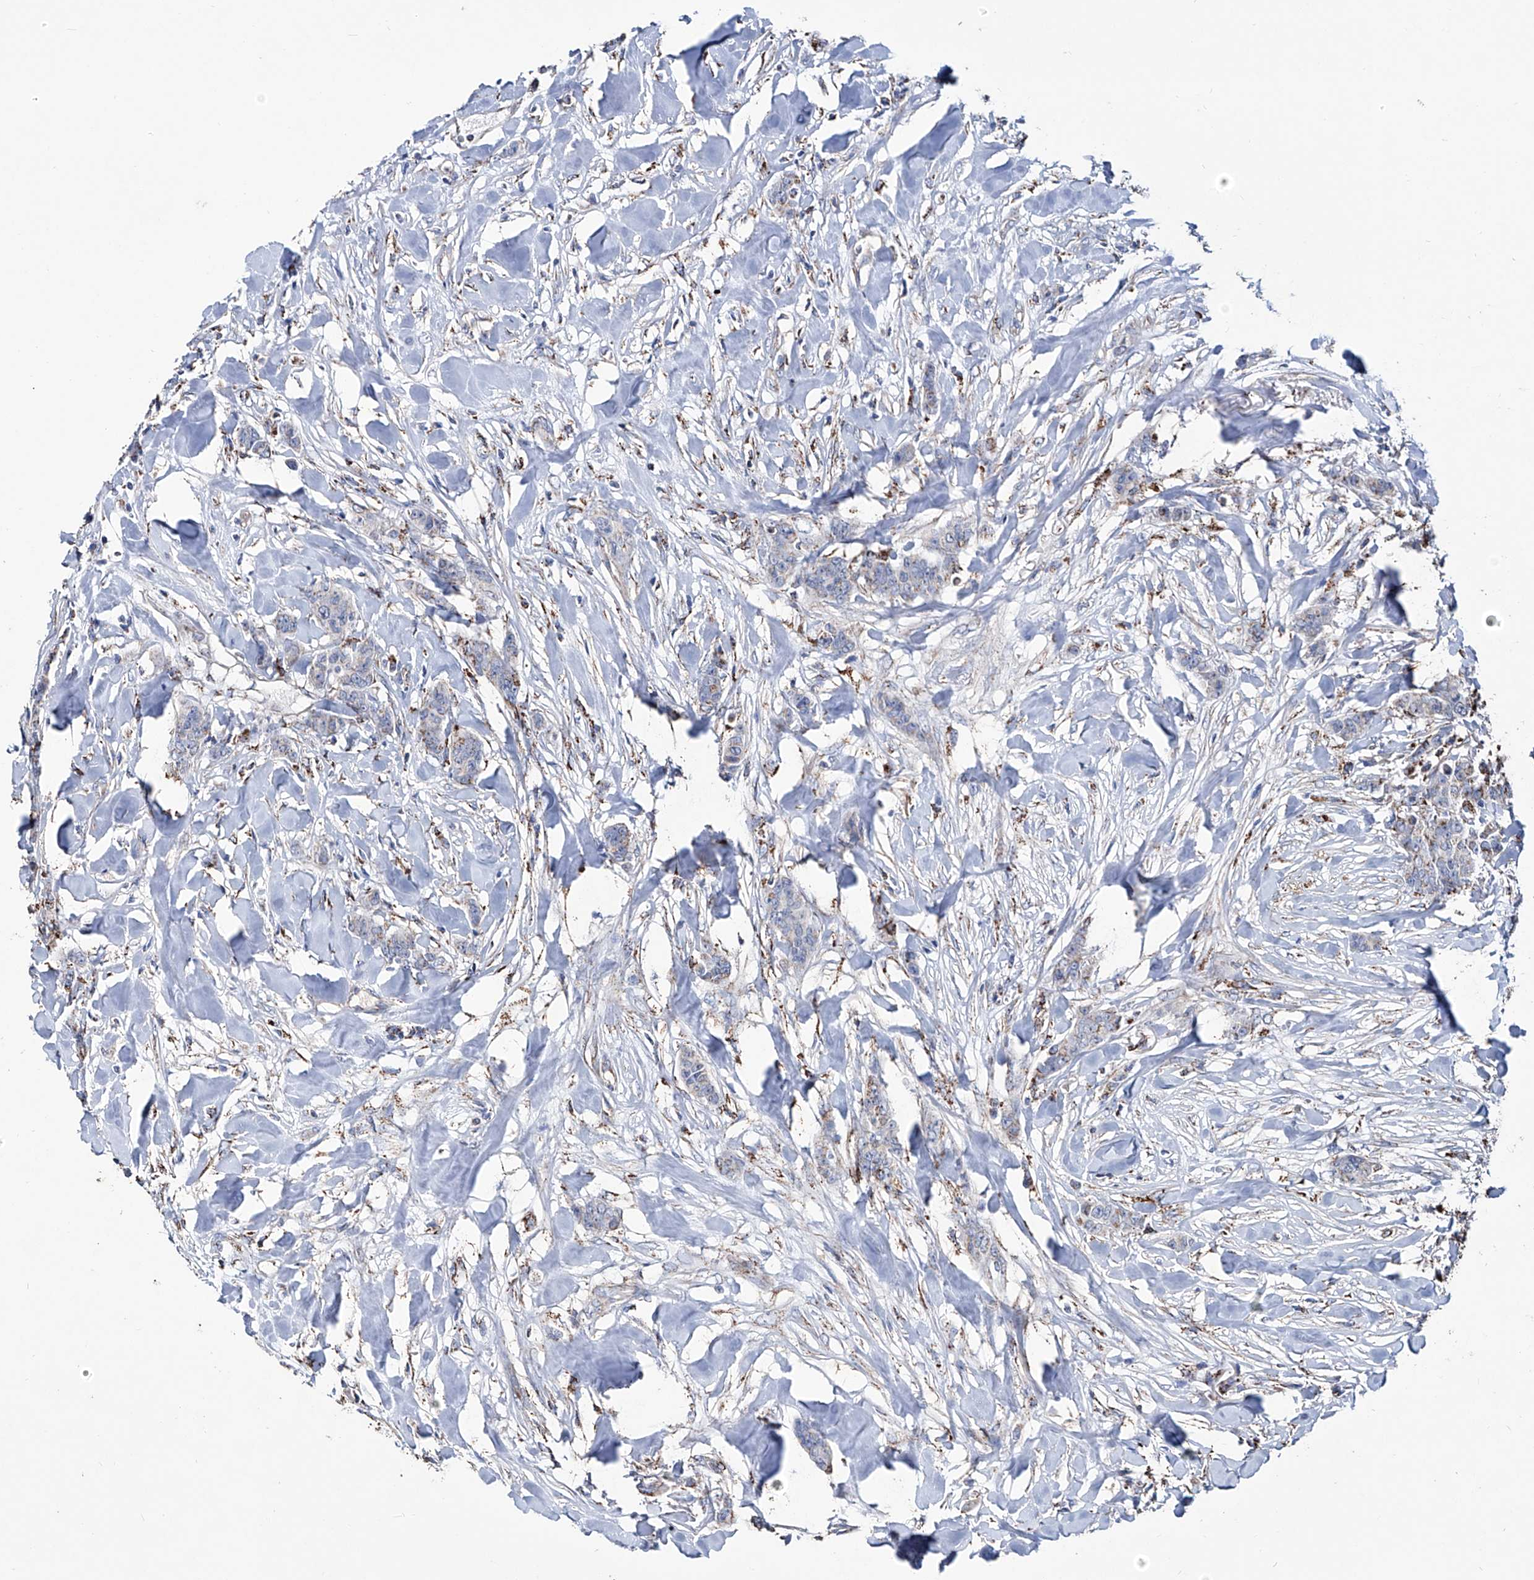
{"staining": {"intensity": "moderate", "quantity": ">75%", "location": "cytoplasmic/membranous"}, "tissue": "breast cancer", "cell_type": "Tumor cells", "image_type": "cancer", "snomed": [{"axis": "morphology", "description": "Duct carcinoma"}, {"axis": "topography", "description": "Breast"}], "caption": "A high-resolution photomicrograph shows immunohistochemistry (IHC) staining of infiltrating ductal carcinoma (breast), which displays moderate cytoplasmic/membranous staining in about >75% of tumor cells.", "gene": "NHS", "patient": {"sex": "female", "age": 40}}